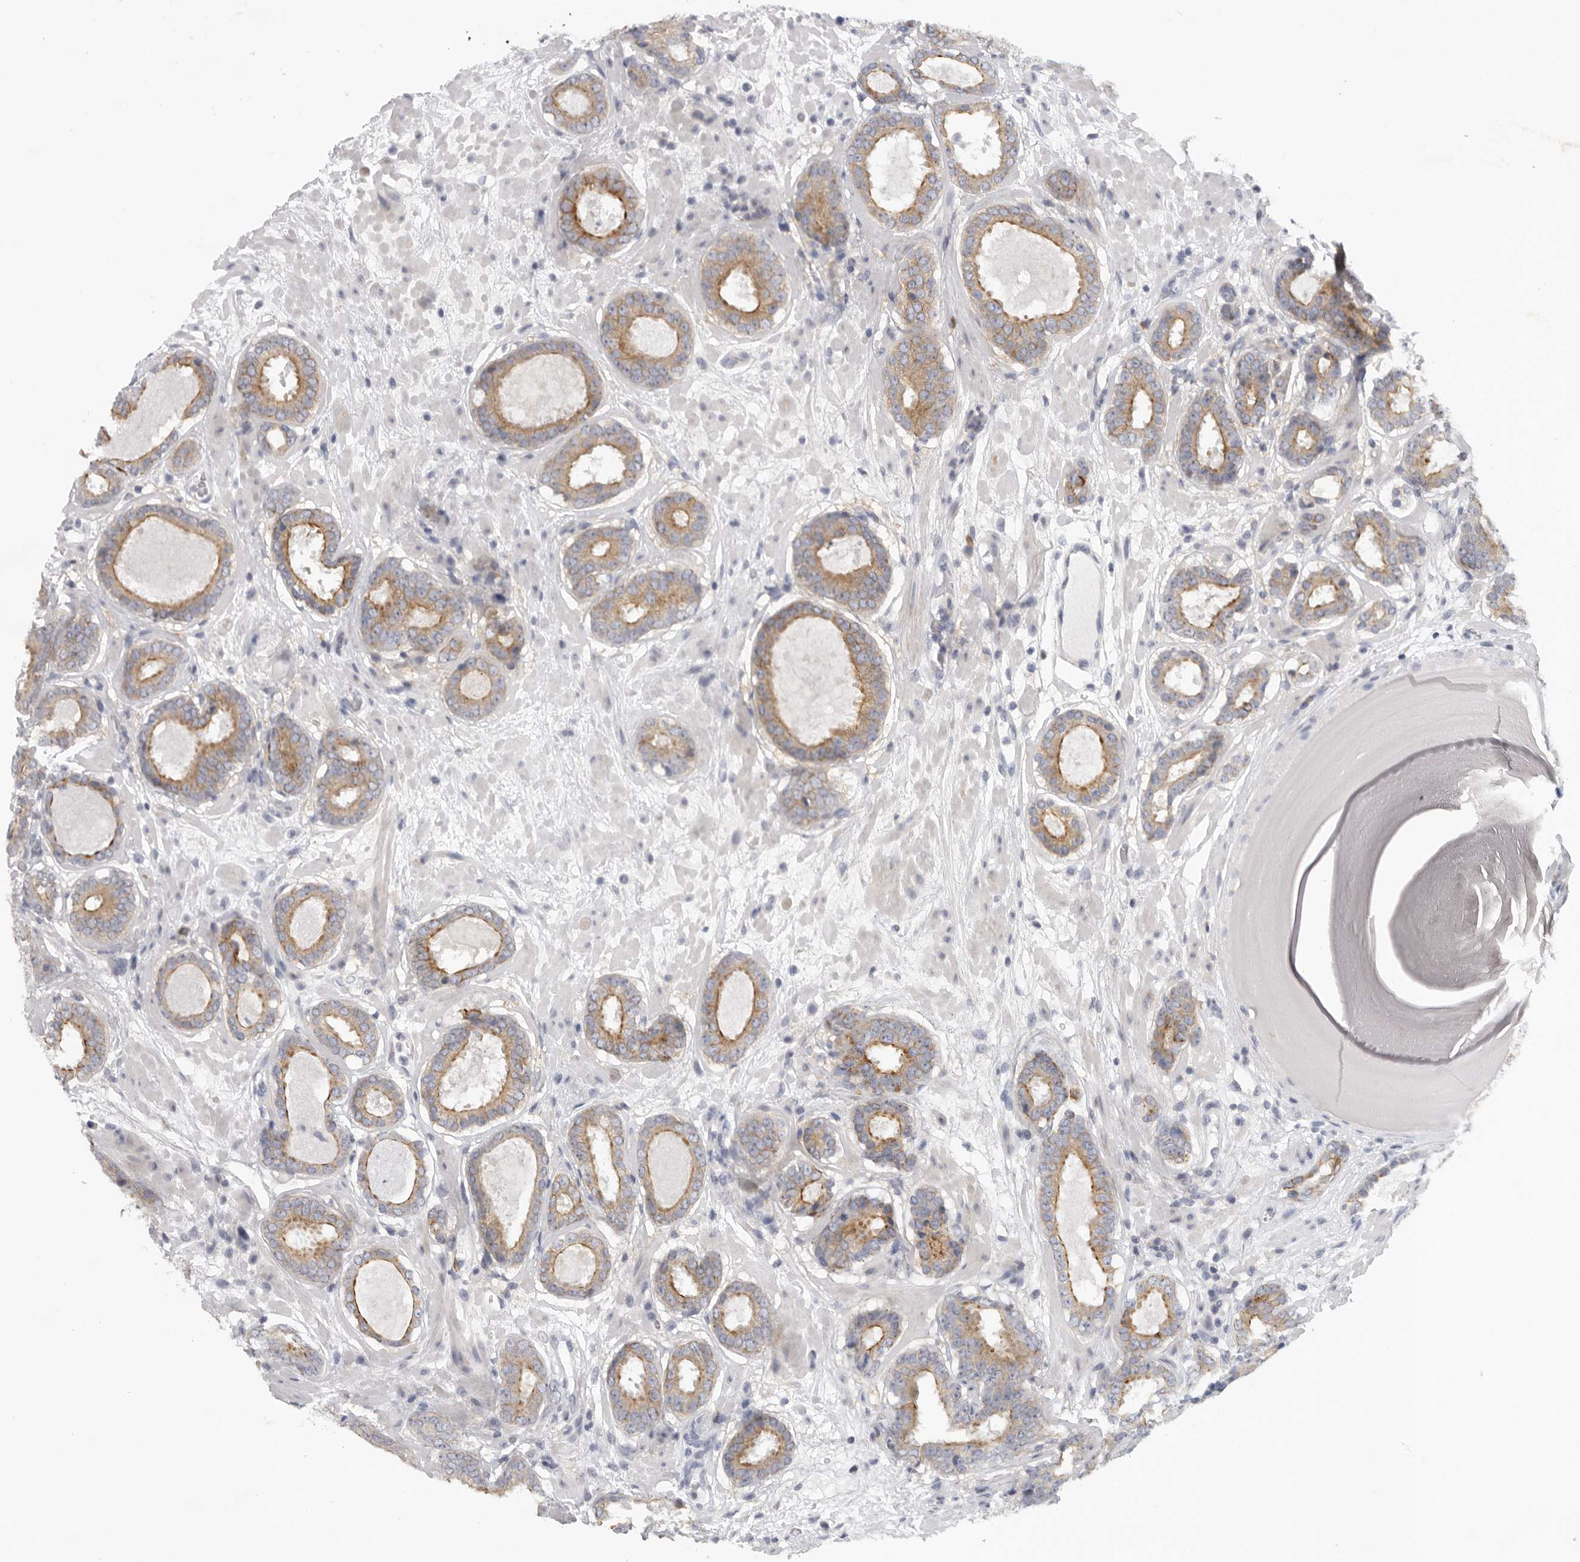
{"staining": {"intensity": "moderate", "quantity": ">75%", "location": "cytoplasmic/membranous"}, "tissue": "prostate cancer", "cell_type": "Tumor cells", "image_type": "cancer", "snomed": [{"axis": "morphology", "description": "Adenocarcinoma, Low grade"}, {"axis": "topography", "description": "Prostate"}], "caption": "Immunohistochemistry (IHC) photomicrograph of human low-grade adenocarcinoma (prostate) stained for a protein (brown), which reveals medium levels of moderate cytoplasmic/membranous expression in about >75% of tumor cells.", "gene": "USP24", "patient": {"sex": "male", "age": 69}}